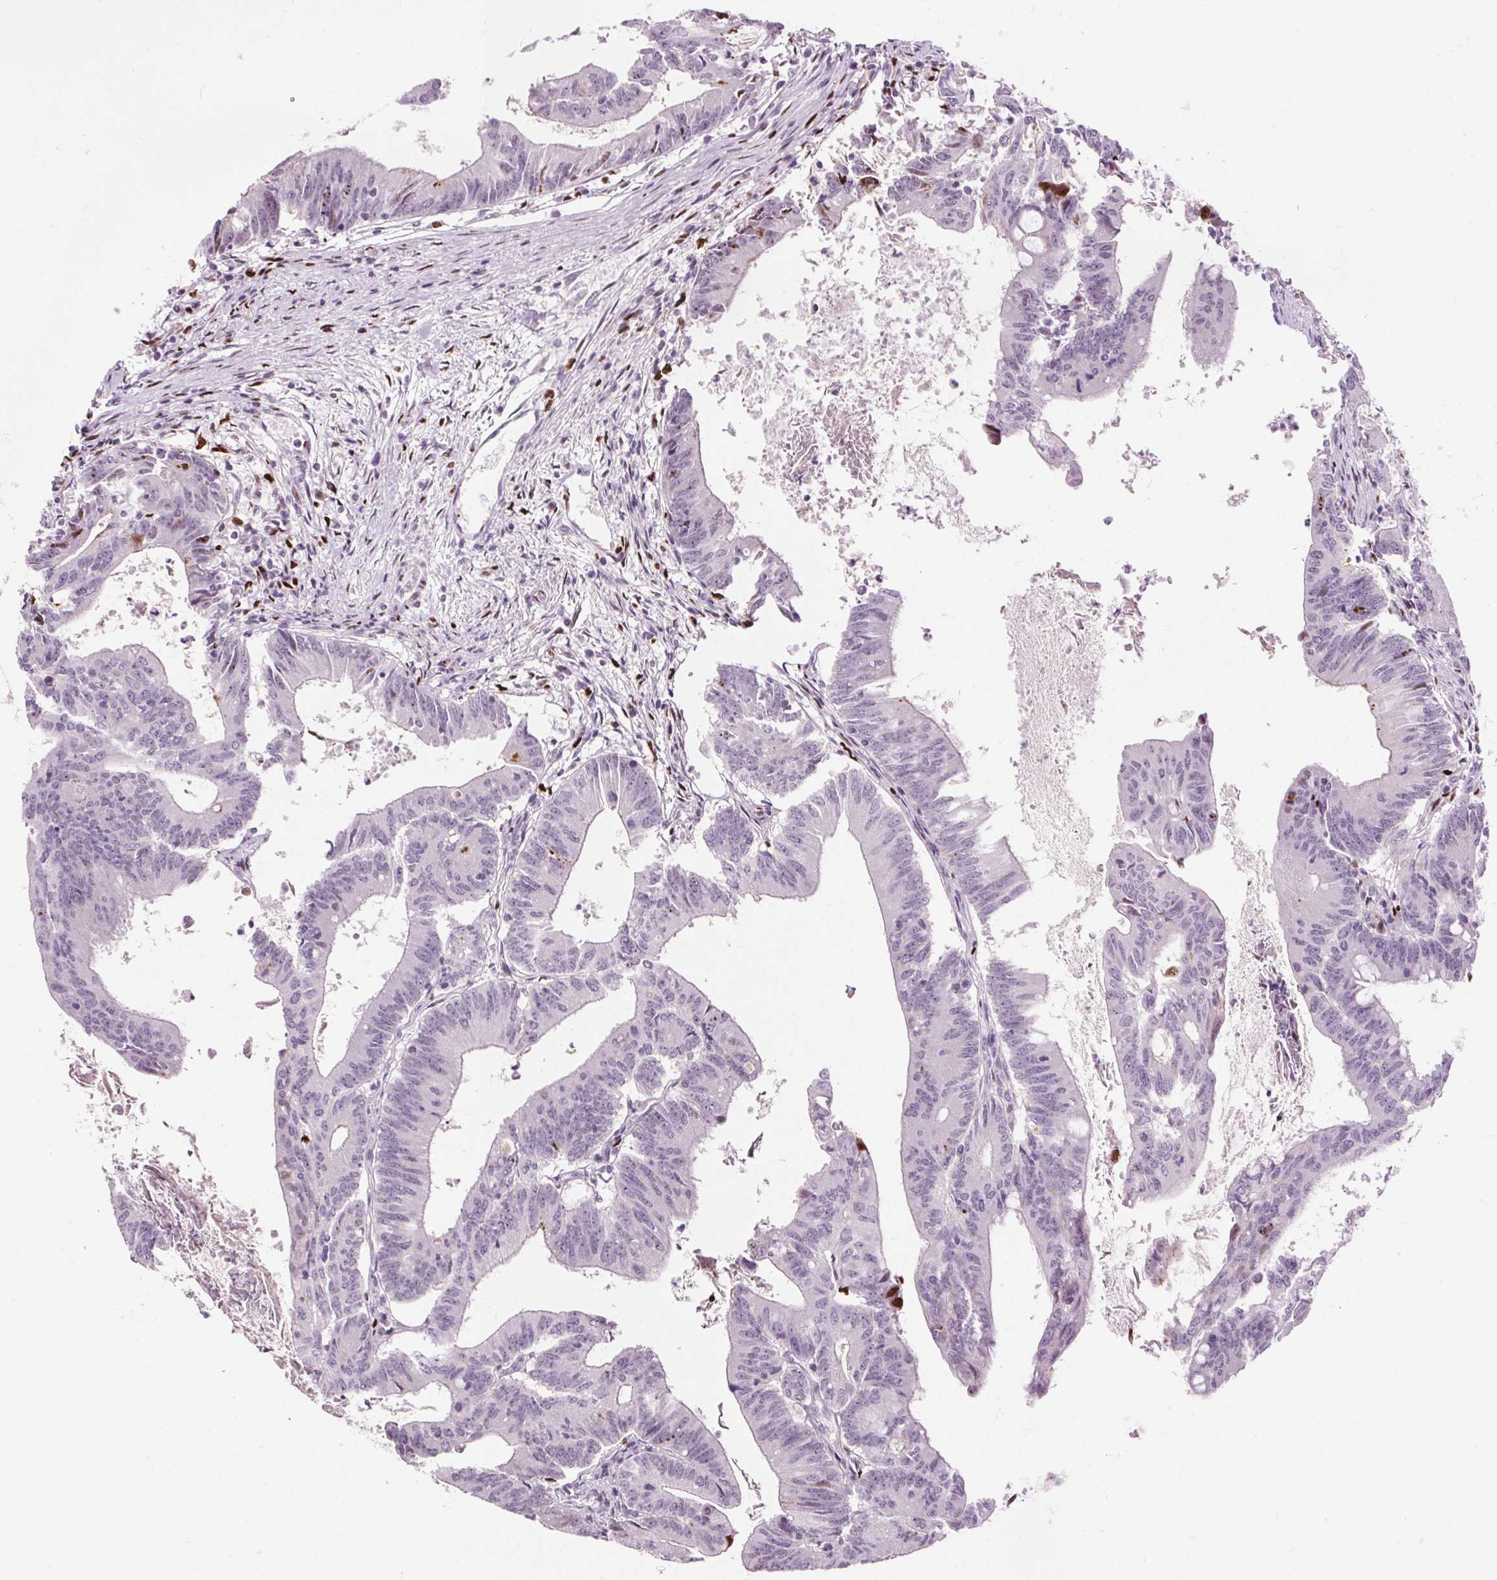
{"staining": {"intensity": "strong", "quantity": "<25%", "location": "cytoplasmic/membranous"}, "tissue": "colorectal cancer", "cell_type": "Tumor cells", "image_type": "cancer", "snomed": [{"axis": "morphology", "description": "Adenocarcinoma, NOS"}, {"axis": "topography", "description": "Colon"}], "caption": "Tumor cells demonstrate medium levels of strong cytoplasmic/membranous staining in about <25% of cells in colorectal cancer.", "gene": "CEBPA", "patient": {"sex": "female", "age": 70}}